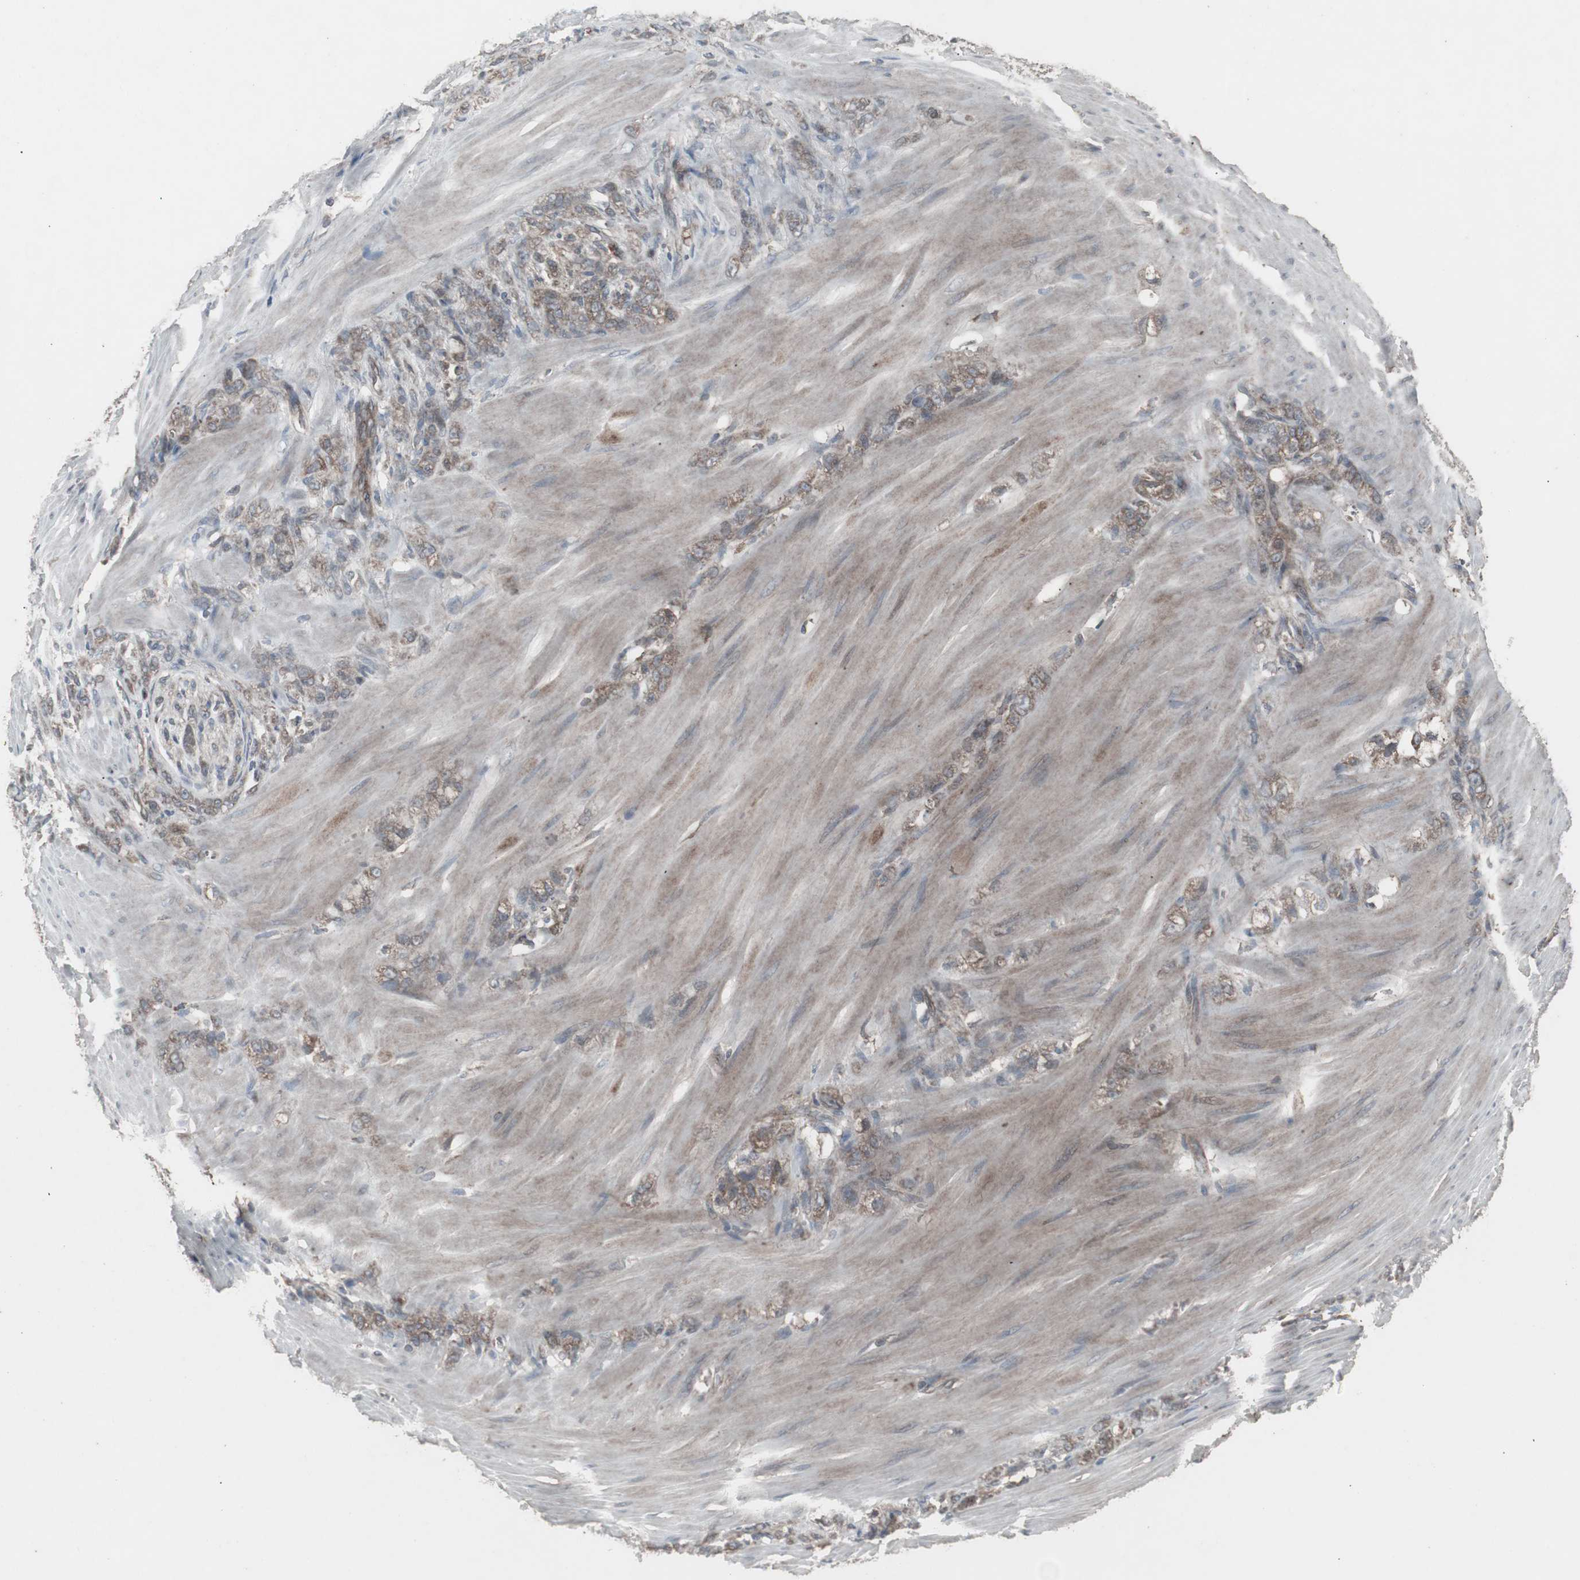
{"staining": {"intensity": "weak", "quantity": "25%-75%", "location": "cytoplasmic/membranous"}, "tissue": "stomach cancer", "cell_type": "Tumor cells", "image_type": "cancer", "snomed": [{"axis": "morphology", "description": "Adenocarcinoma, NOS"}, {"axis": "topography", "description": "Stomach"}], "caption": "Stomach adenocarcinoma tissue exhibits weak cytoplasmic/membranous positivity in approximately 25%-75% of tumor cells (Stains: DAB (3,3'-diaminobenzidine) in brown, nuclei in blue, Microscopy: brightfield microscopy at high magnification).", "gene": "SSTR2", "patient": {"sex": "male", "age": 82}}